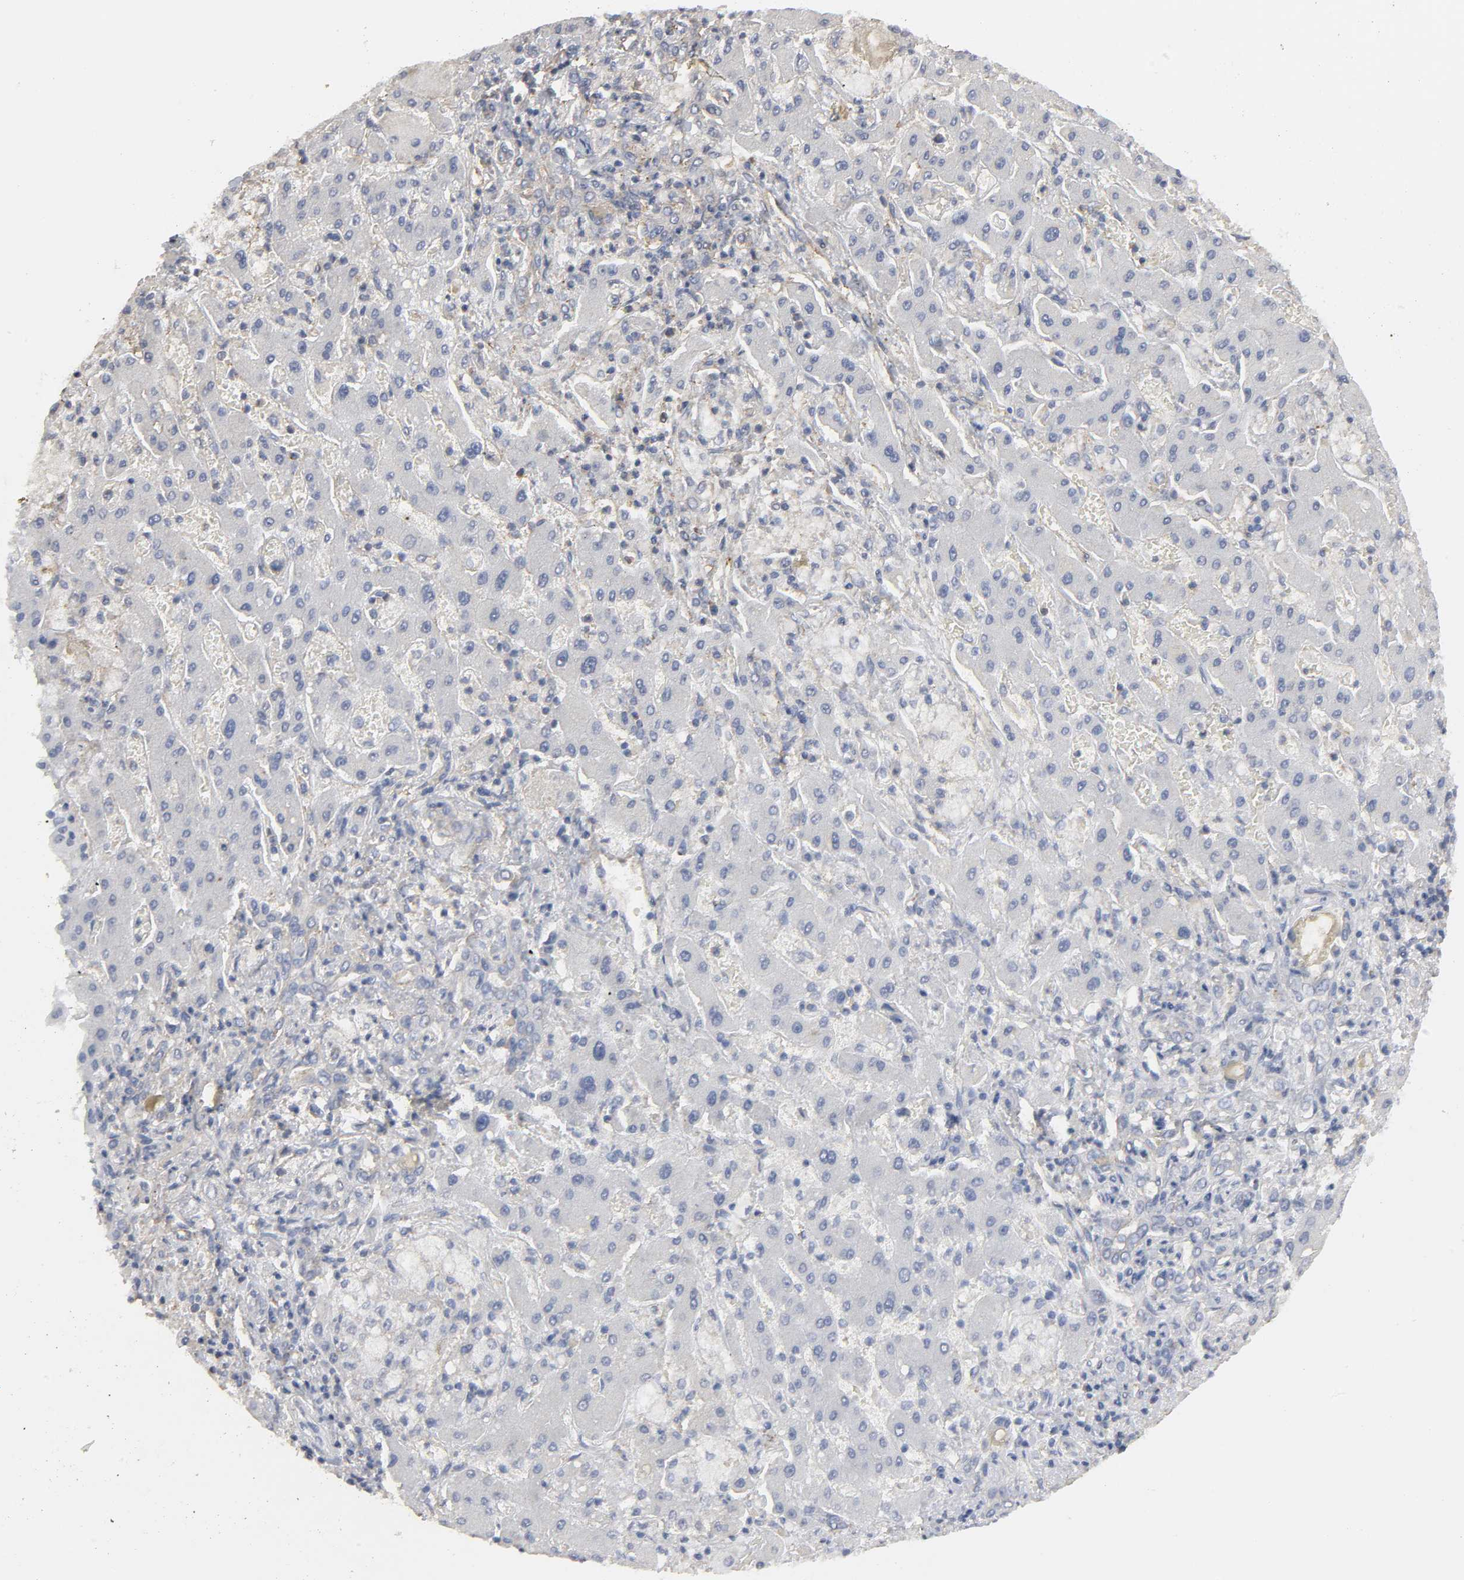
{"staining": {"intensity": "moderate", "quantity": "25%-75%", "location": "cytoplasmic/membranous"}, "tissue": "liver cancer", "cell_type": "Tumor cells", "image_type": "cancer", "snomed": [{"axis": "morphology", "description": "Cholangiocarcinoma"}, {"axis": "topography", "description": "Liver"}], "caption": "A photomicrograph of cholangiocarcinoma (liver) stained for a protein displays moderate cytoplasmic/membranous brown staining in tumor cells.", "gene": "SH3GLB1", "patient": {"sex": "male", "age": 50}}